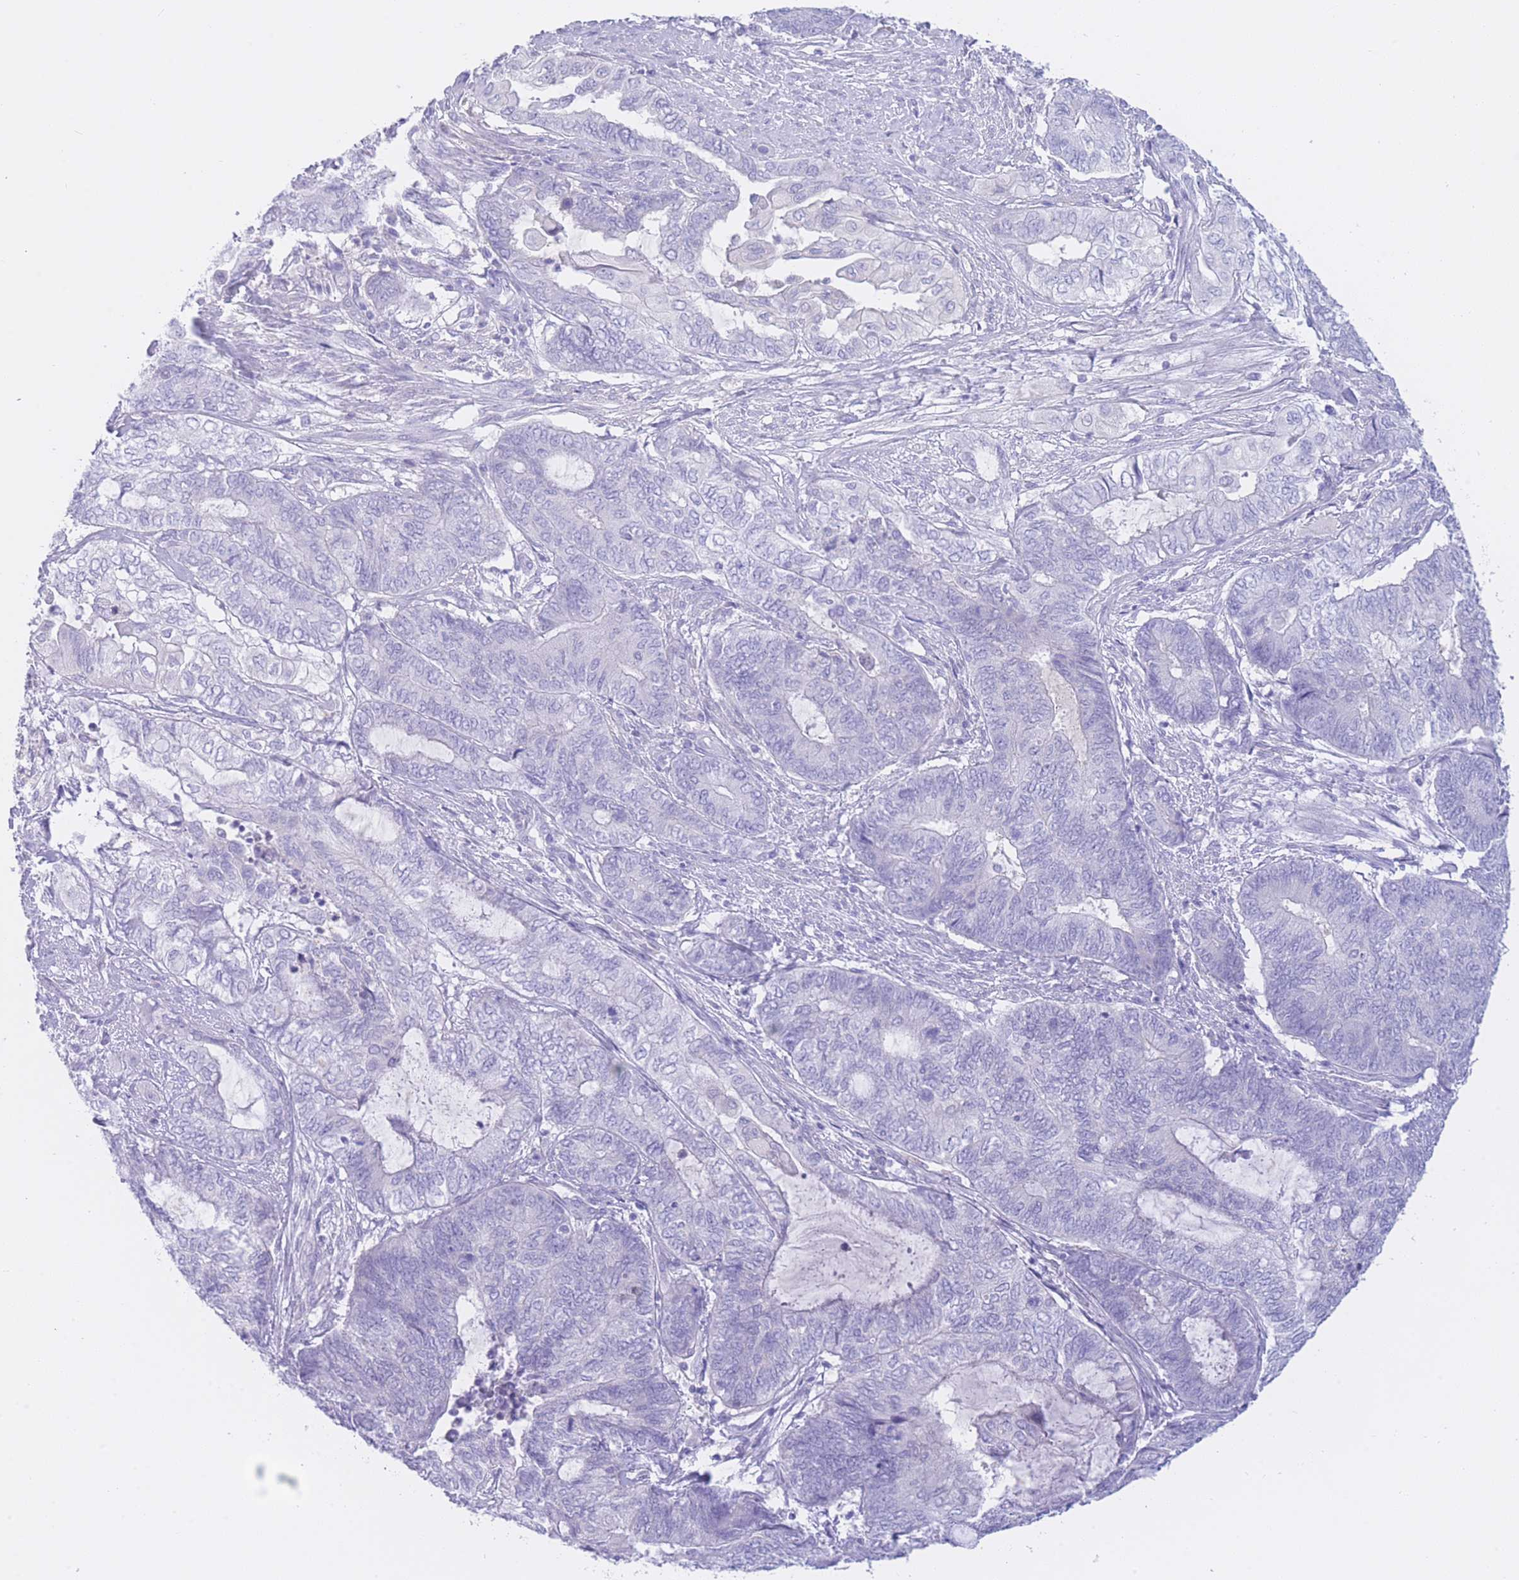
{"staining": {"intensity": "negative", "quantity": "none", "location": "none"}, "tissue": "endometrial cancer", "cell_type": "Tumor cells", "image_type": "cancer", "snomed": [{"axis": "morphology", "description": "Adenocarcinoma, NOS"}, {"axis": "topography", "description": "Uterus"}, {"axis": "topography", "description": "Endometrium"}], "caption": "Immunohistochemistry micrograph of neoplastic tissue: endometrial cancer (adenocarcinoma) stained with DAB (3,3'-diaminobenzidine) shows no significant protein expression in tumor cells.", "gene": "ZNF212", "patient": {"sex": "female", "age": 70}}